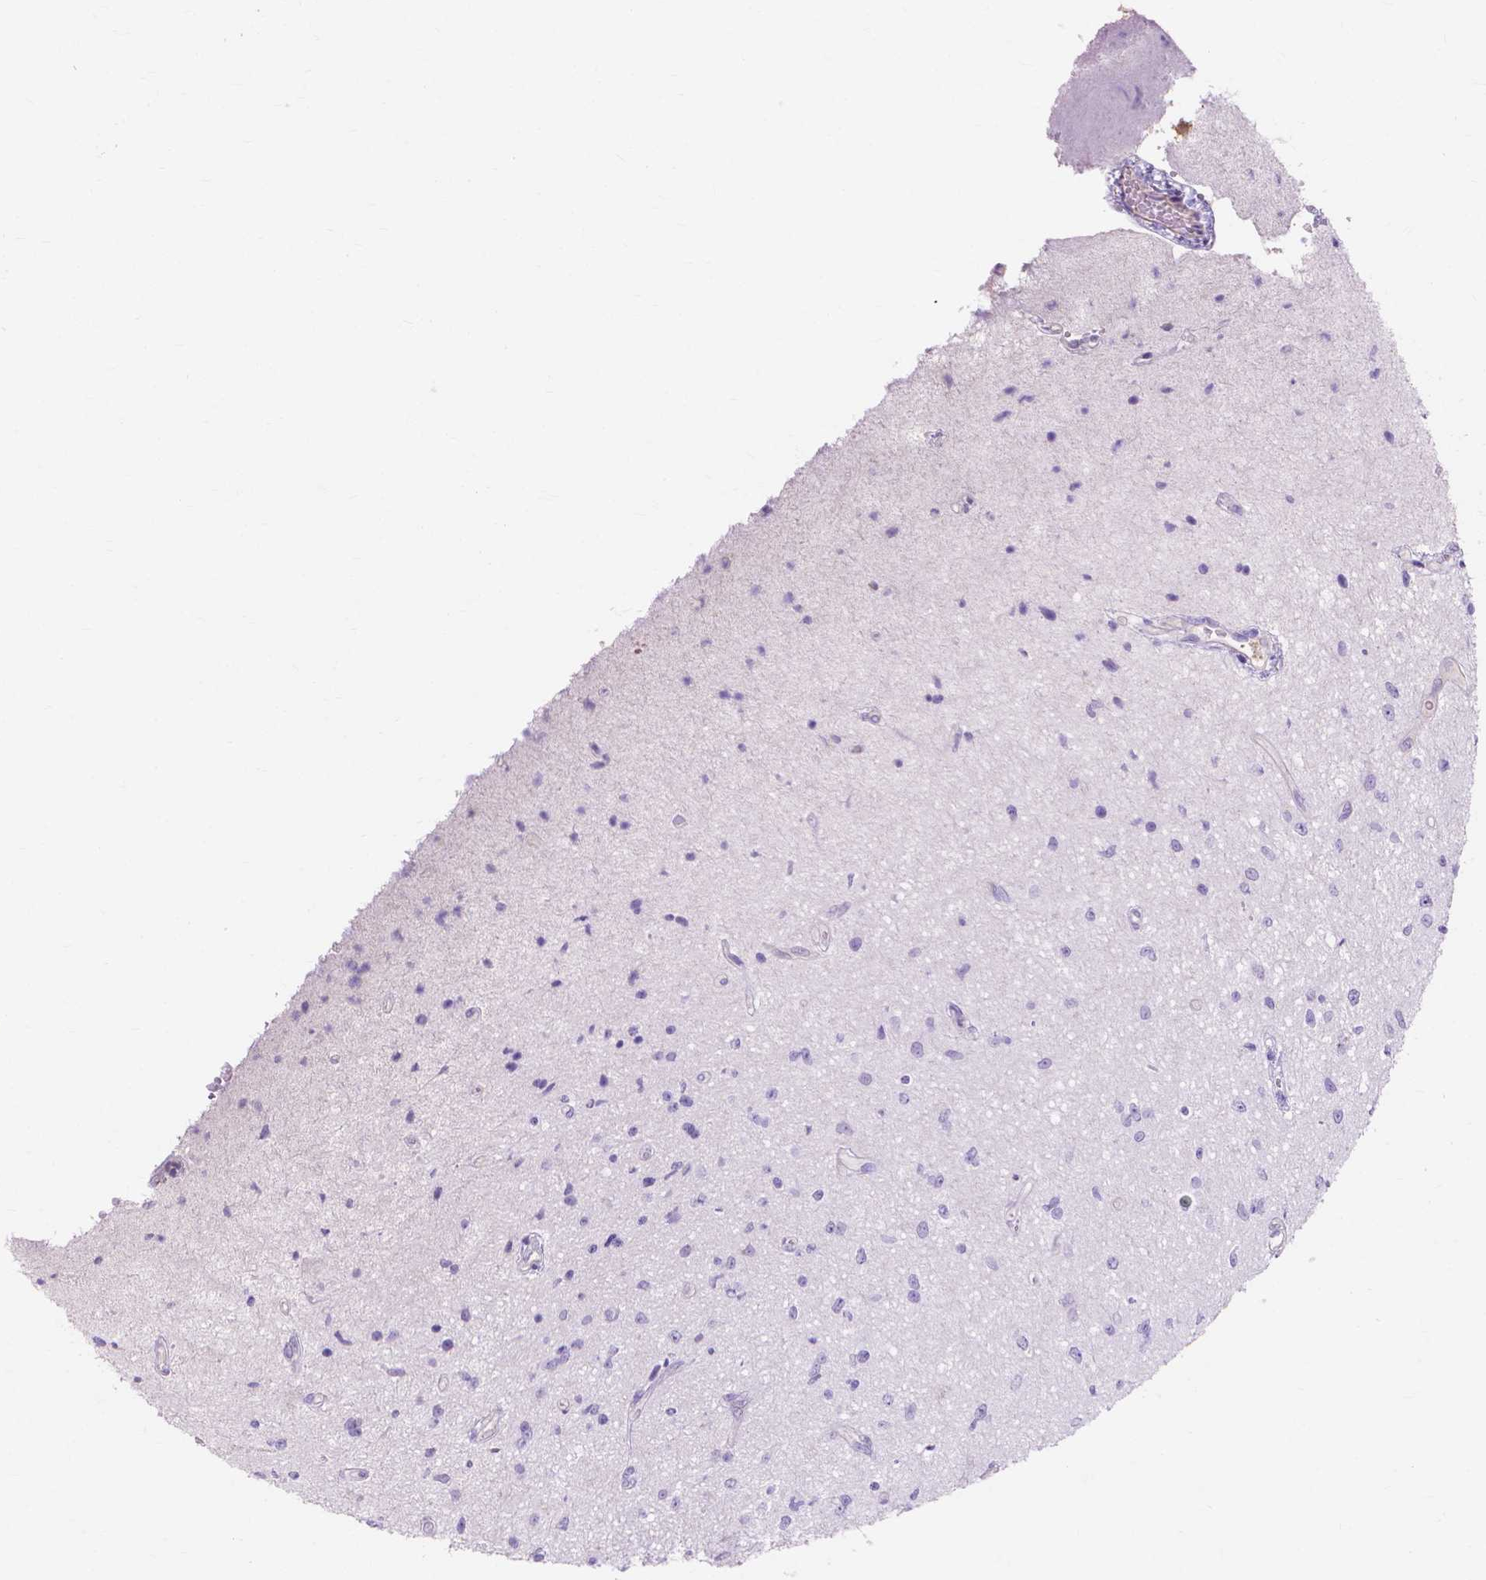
{"staining": {"intensity": "negative", "quantity": "none", "location": "none"}, "tissue": "glioma", "cell_type": "Tumor cells", "image_type": "cancer", "snomed": [{"axis": "morphology", "description": "Glioma, malignant, Low grade"}, {"axis": "topography", "description": "Cerebellum"}], "caption": "Glioma was stained to show a protein in brown. There is no significant staining in tumor cells. The staining was performed using DAB (3,3'-diaminobenzidine) to visualize the protein expression in brown, while the nuclei were stained in blue with hematoxylin (Magnification: 20x).", "gene": "MBLAC1", "patient": {"sex": "female", "age": 14}}